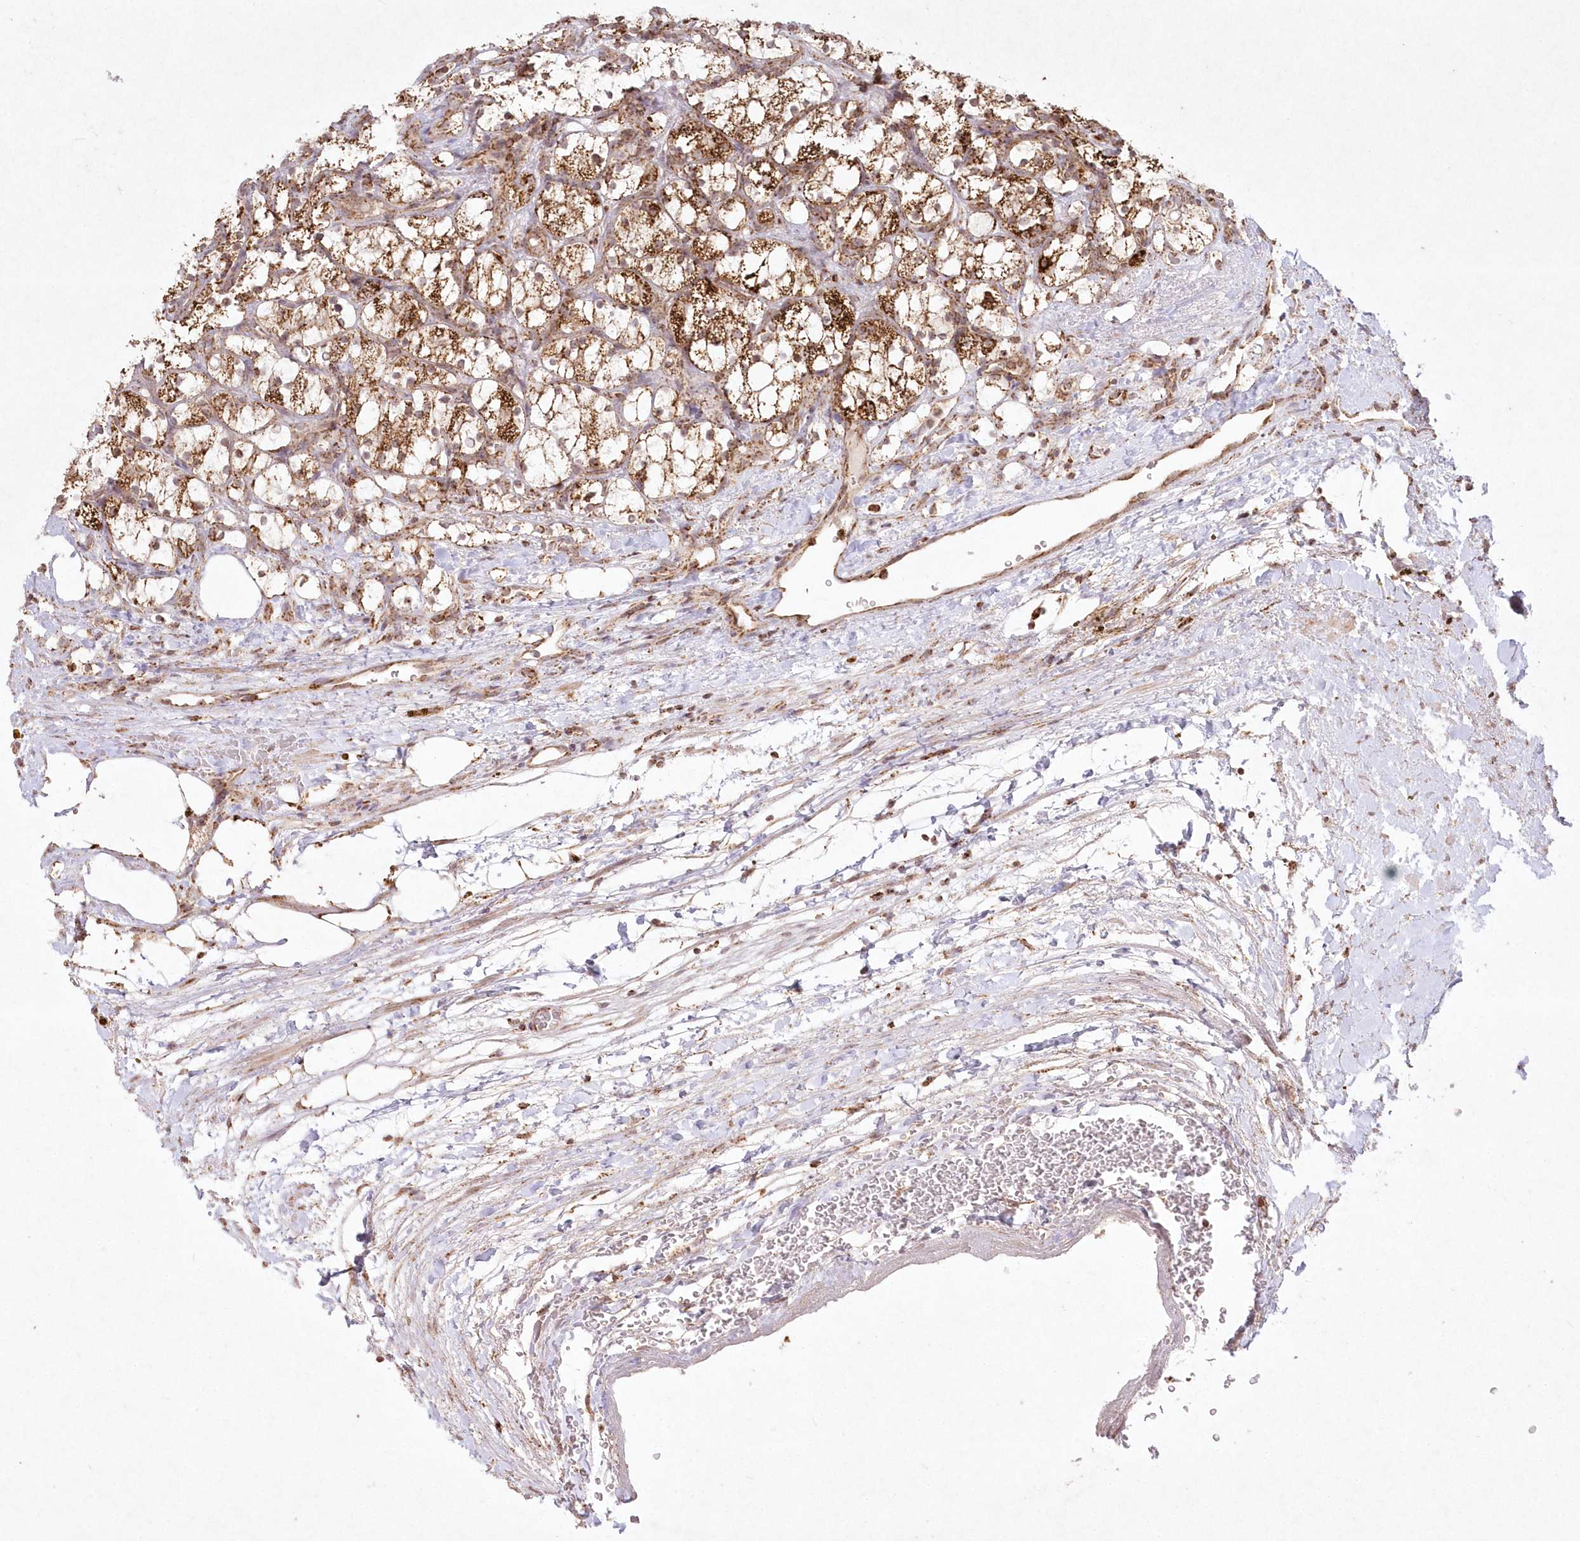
{"staining": {"intensity": "strong", "quantity": ">75%", "location": "cytoplasmic/membranous"}, "tissue": "renal cancer", "cell_type": "Tumor cells", "image_type": "cancer", "snomed": [{"axis": "morphology", "description": "Adenocarcinoma, NOS"}, {"axis": "topography", "description": "Kidney"}], "caption": "Renal adenocarcinoma was stained to show a protein in brown. There is high levels of strong cytoplasmic/membranous positivity in approximately >75% of tumor cells.", "gene": "LRPPRC", "patient": {"sex": "female", "age": 69}}